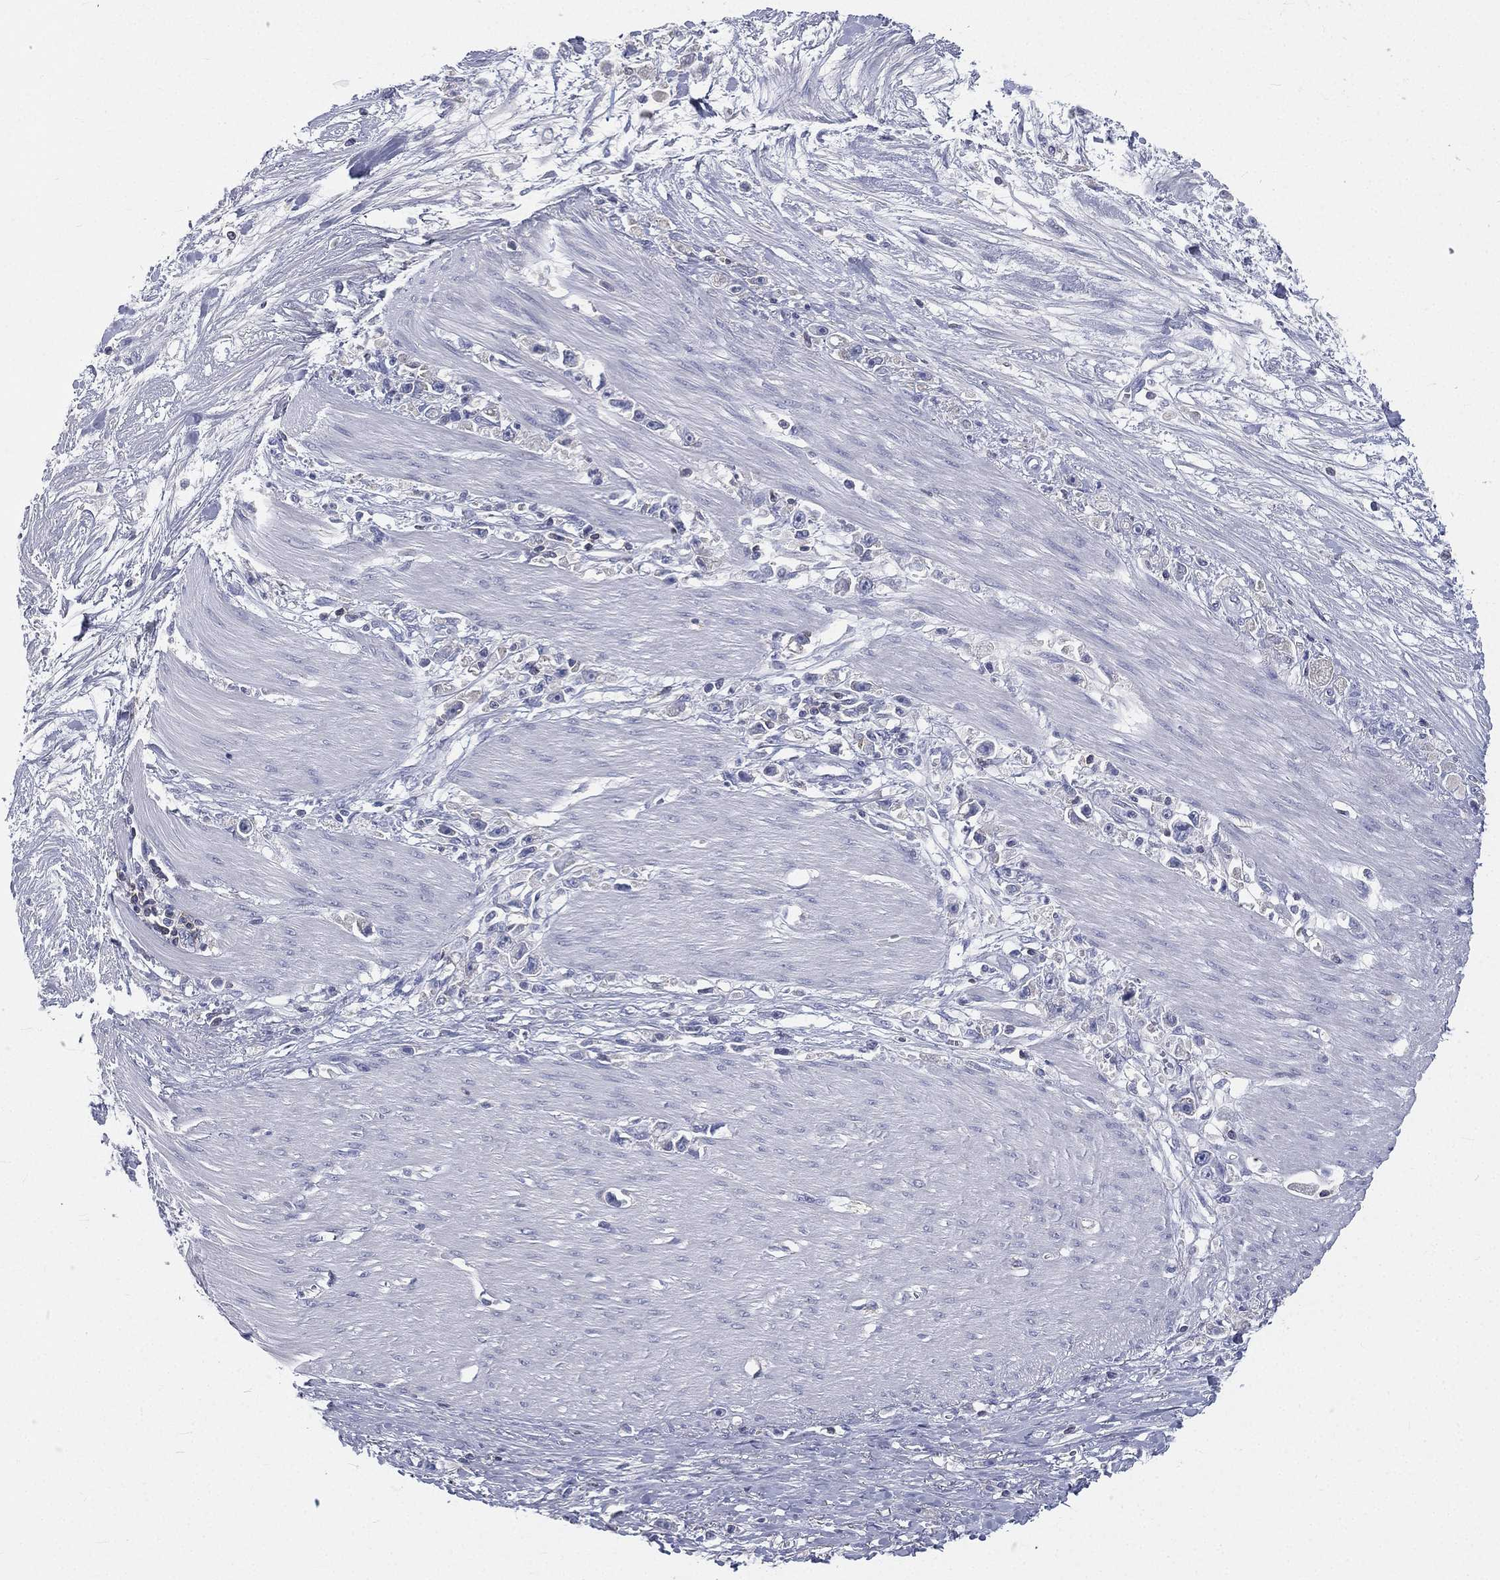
{"staining": {"intensity": "negative", "quantity": "none", "location": "none"}, "tissue": "stomach cancer", "cell_type": "Tumor cells", "image_type": "cancer", "snomed": [{"axis": "morphology", "description": "Adenocarcinoma, NOS"}, {"axis": "topography", "description": "Stomach"}], "caption": "IHC image of neoplastic tissue: stomach cancer (adenocarcinoma) stained with DAB shows no significant protein expression in tumor cells.", "gene": "CD3D", "patient": {"sex": "female", "age": 59}}